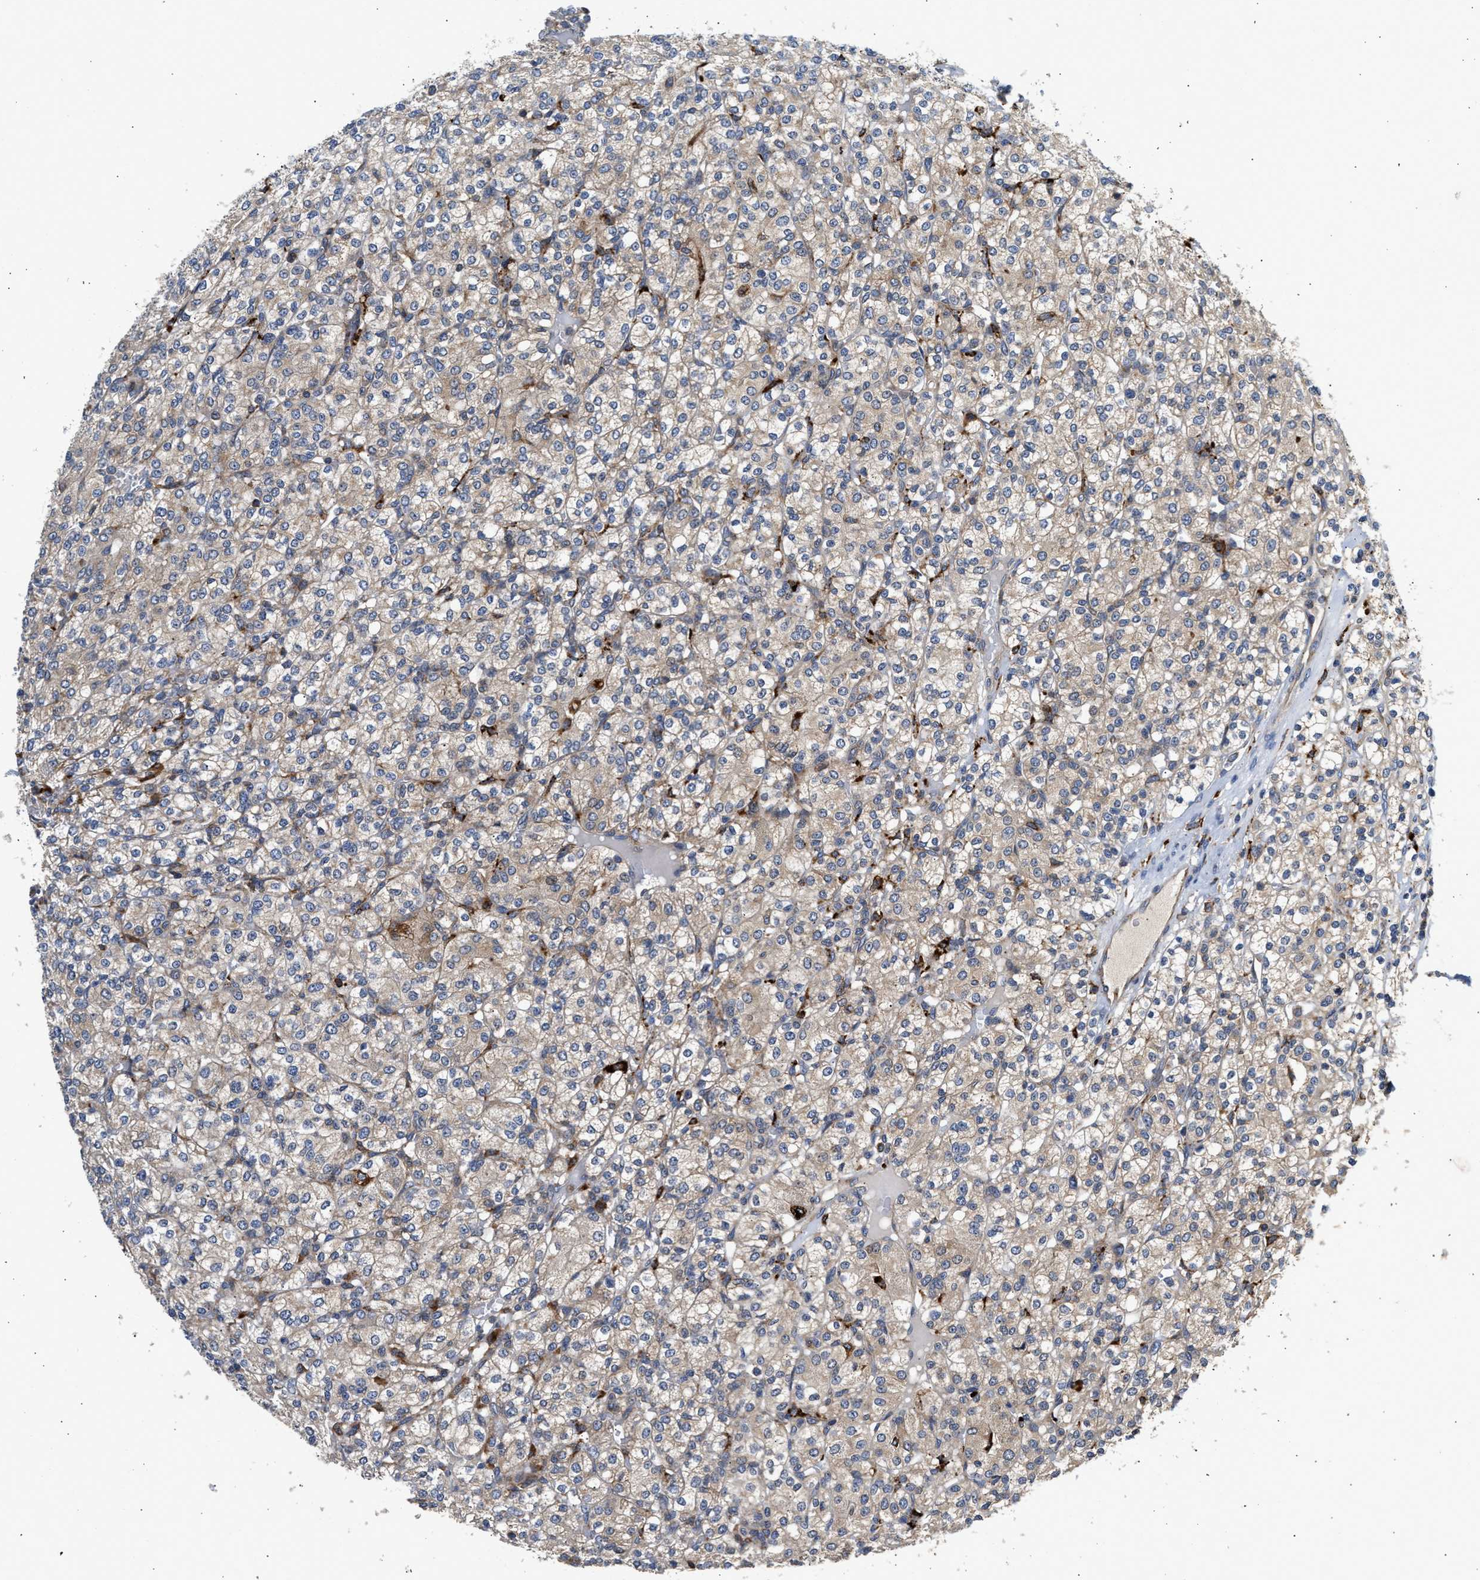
{"staining": {"intensity": "weak", "quantity": ">75%", "location": "cytoplasmic/membranous"}, "tissue": "renal cancer", "cell_type": "Tumor cells", "image_type": "cancer", "snomed": [{"axis": "morphology", "description": "Adenocarcinoma, NOS"}, {"axis": "topography", "description": "Kidney"}], "caption": "An immunohistochemistry (IHC) photomicrograph of tumor tissue is shown. Protein staining in brown labels weak cytoplasmic/membranous positivity in renal adenocarcinoma within tumor cells. Using DAB (3,3'-diaminobenzidine) (brown) and hematoxylin (blue) stains, captured at high magnification using brightfield microscopy.", "gene": "AMZ1", "patient": {"sex": "male", "age": 77}}